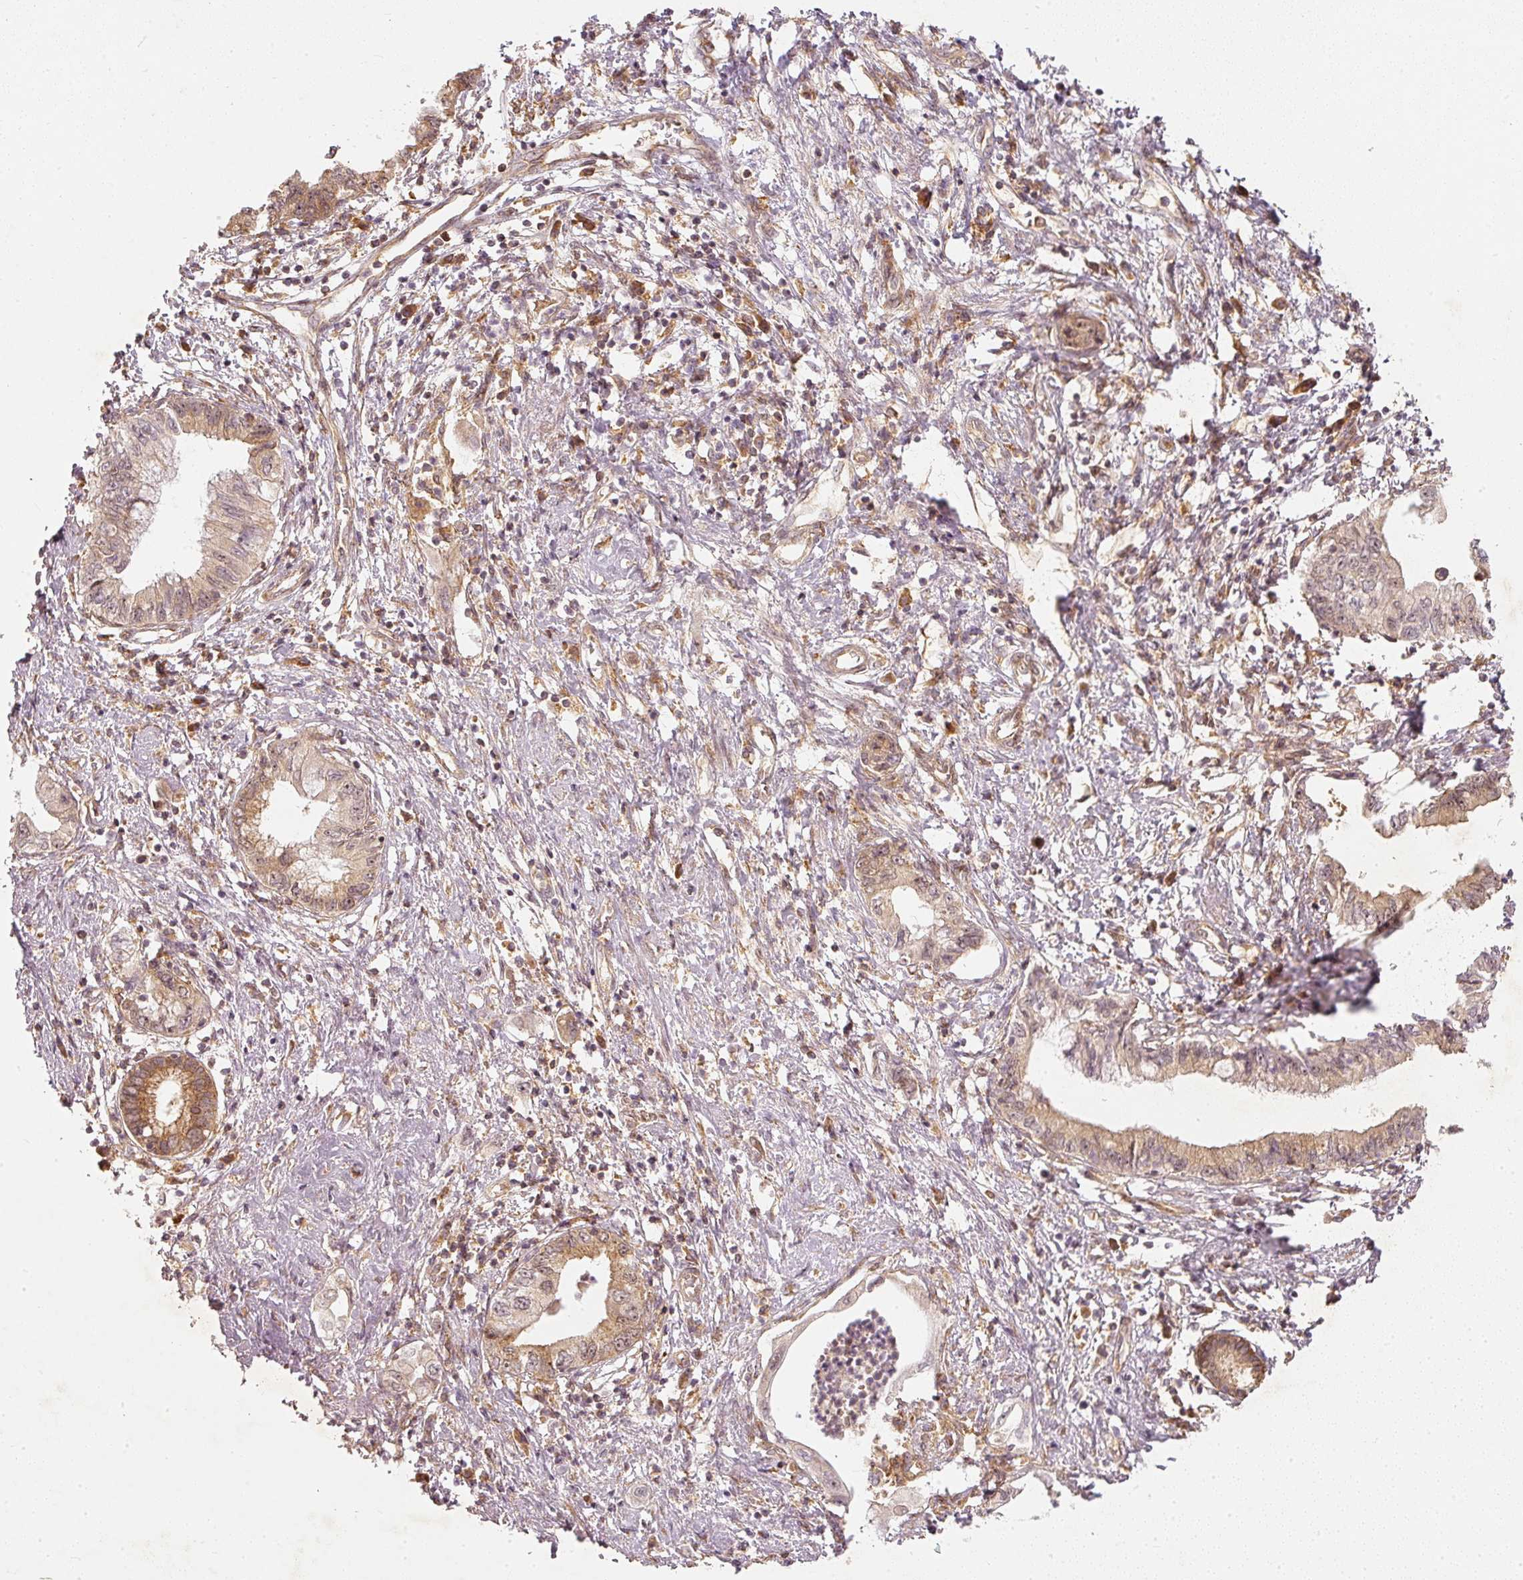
{"staining": {"intensity": "moderate", "quantity": "25%-75%", "location": "cytoplasmic/membranous,nuclear"}, "tissue": "pancreatic cancer", "cell_type": "Tumor cells", "image_type": "cancer", "snomed": [{"axis": "morphology", "description": "Adenocarcinoma, NOS"}, {"axis": "topography", "description": "Pancreas"}], "caption": "Tumor cells show moderate cytoplasmic/membranous and nuclear expression in about 25%-75% of cells in adenocarcinoma (pancreatic).", "gene": "ZNF580", "patient": {"sex": "female", "age": 73}}